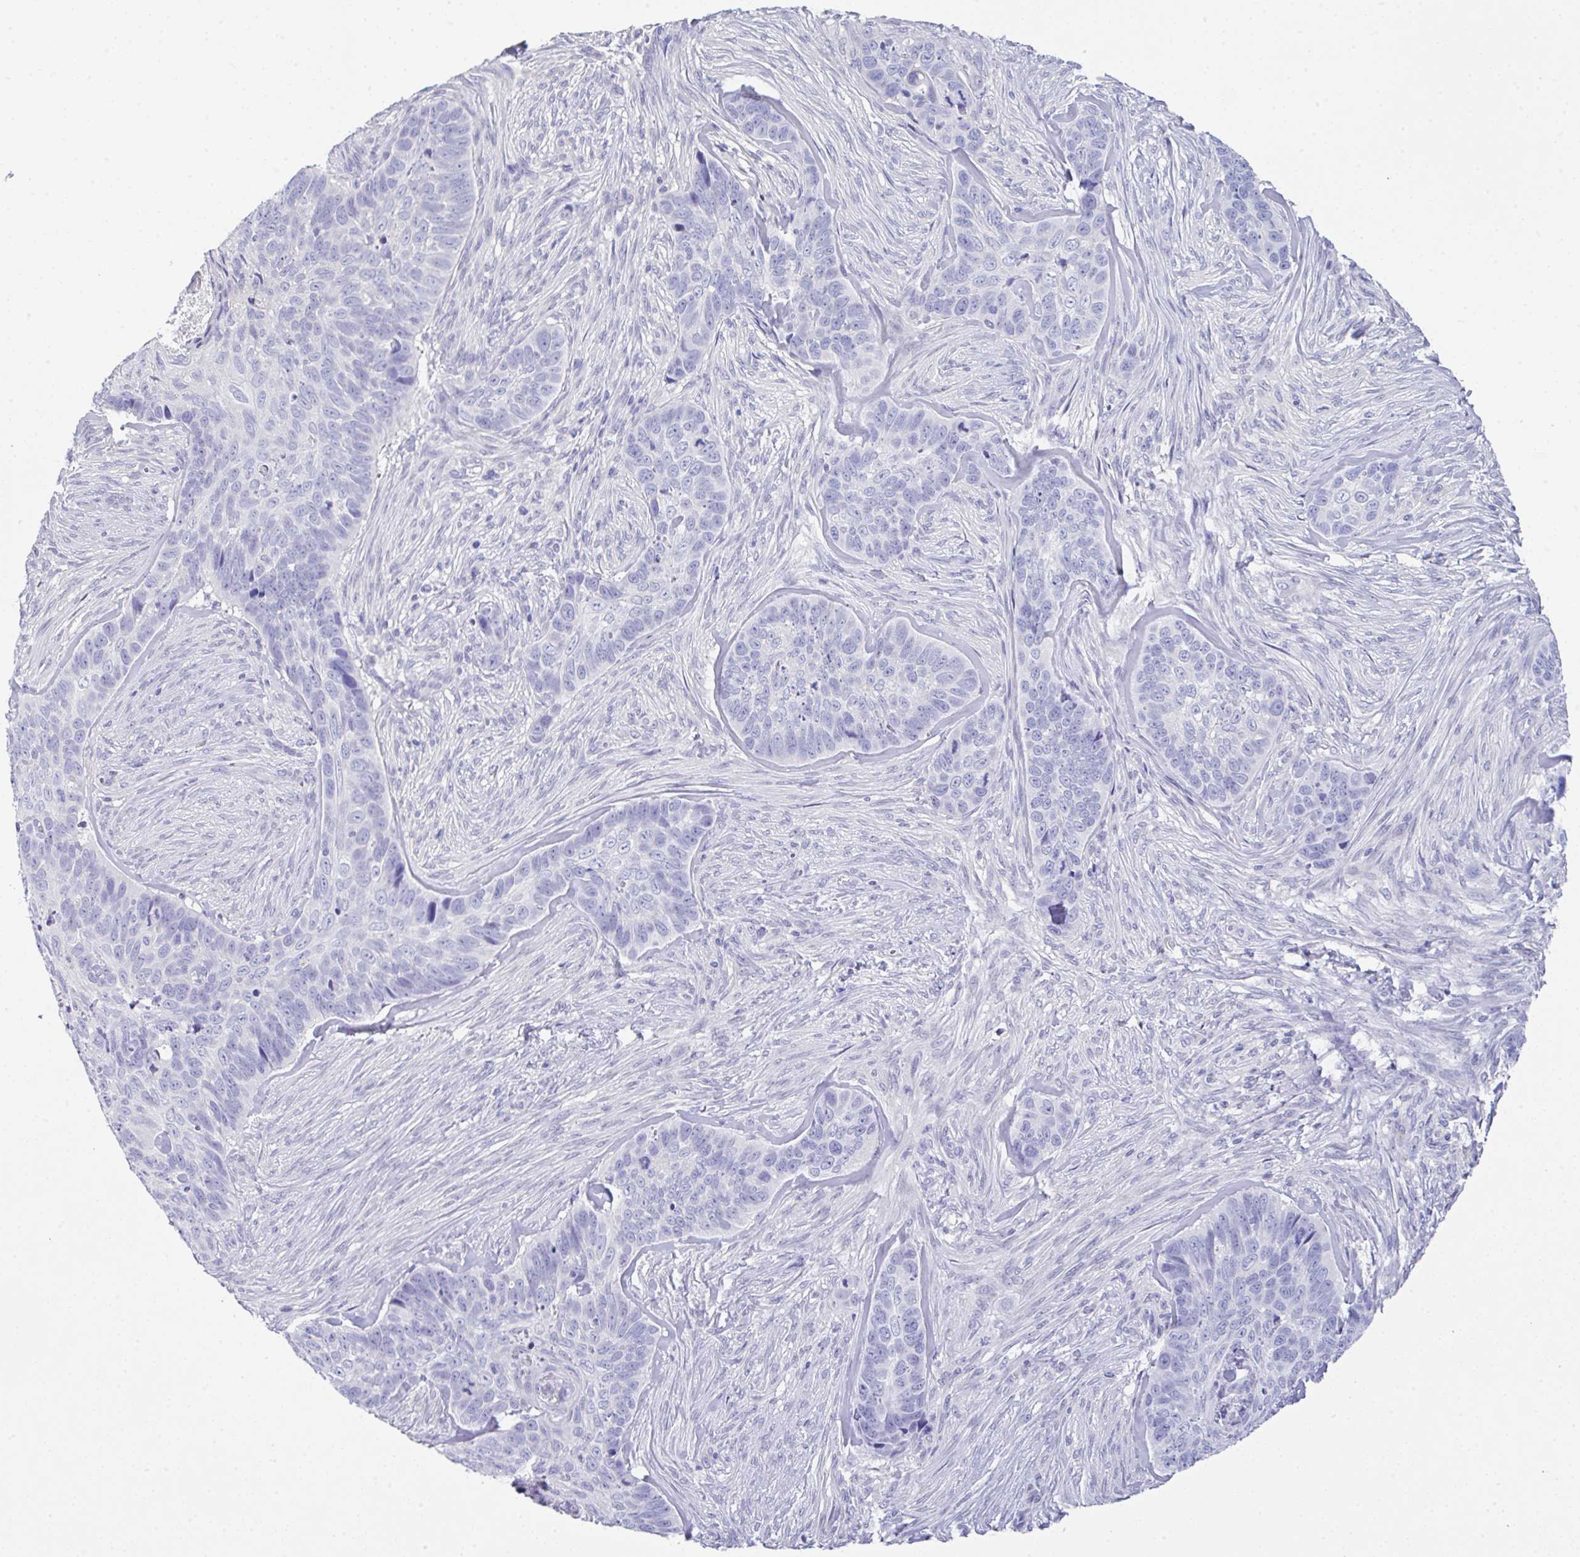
{"staining": {"intensity": "negative", "quantity": "none", "location": "none"}, "tissue": "skin cancer", "cell_type": "Tumor cells", "image_type": "cancer", "snomed": [{"axis": "morphology", "description": "Basal cell carcinoma"}, {"axis": "topography", "description": "Skin"}], "caption": "Protein analysis of skin cancer (basal cell carcinoma) reveals no significant staining in tumor cells.", "gene": "SERPINE3", "patient": {"sex": "female", "age": 82}}